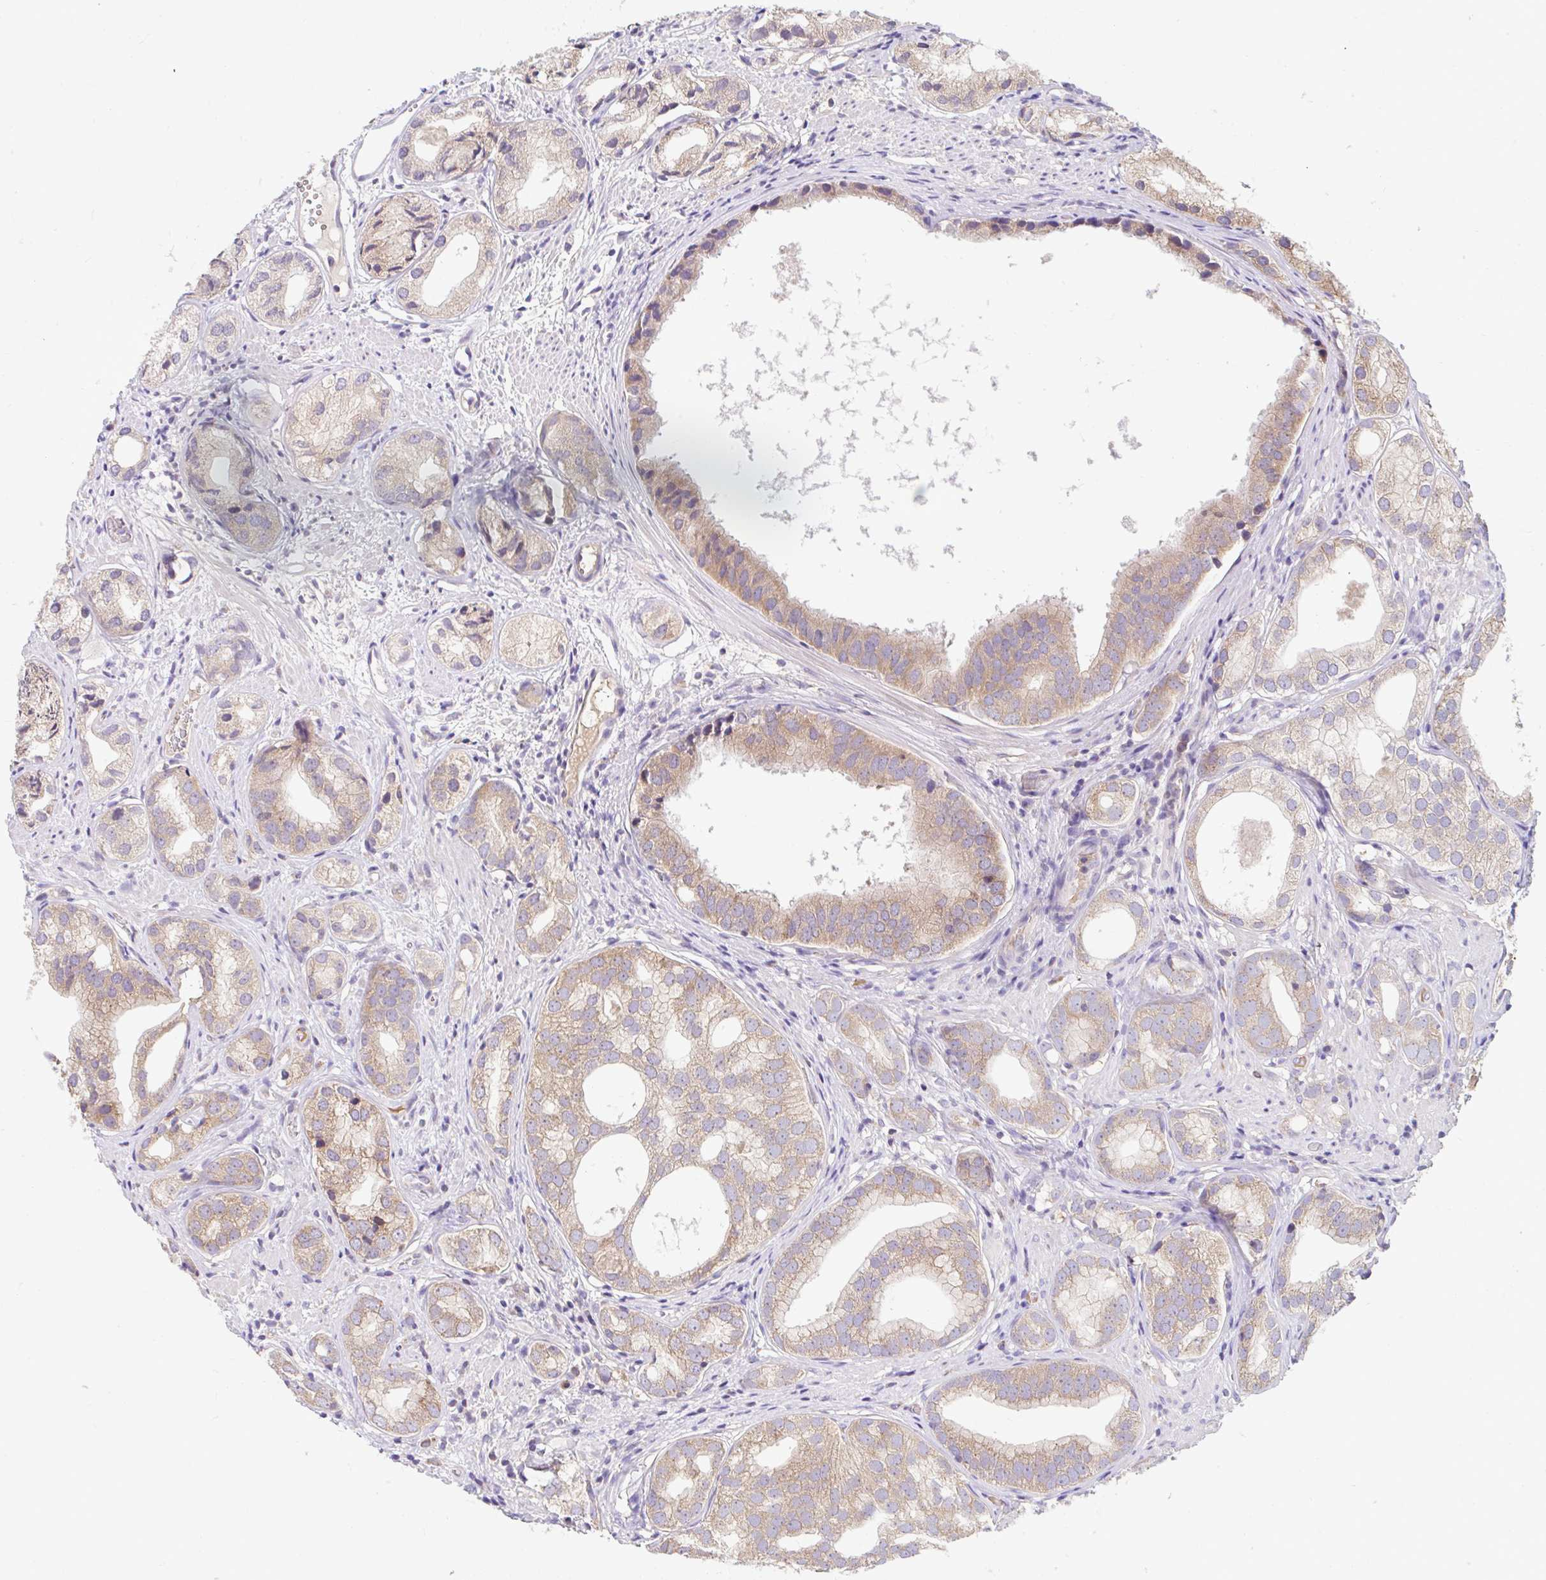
{"staining": {"intensity": "moderate", "quantity": ">75%", "location": "cytoplasmic/membranous"}, "tissue": "prostate cancer", "cell_type": "Tumor cells", "image_type": "cancer", "snomed": [{"axis": "morphology", "description": "Adenocarcinoma, High grade"}, {"axis": "topography", "description": "Prostate"}], "caption": "Human prostate adenocarcinoma (high-grade) stained with a brown dye shows moderate cytoplasmic/membranous positive staining in approximately >75% of tumor cells.", "gene": "RALBP1", "patient": {"sex": "male", "age": 82}}